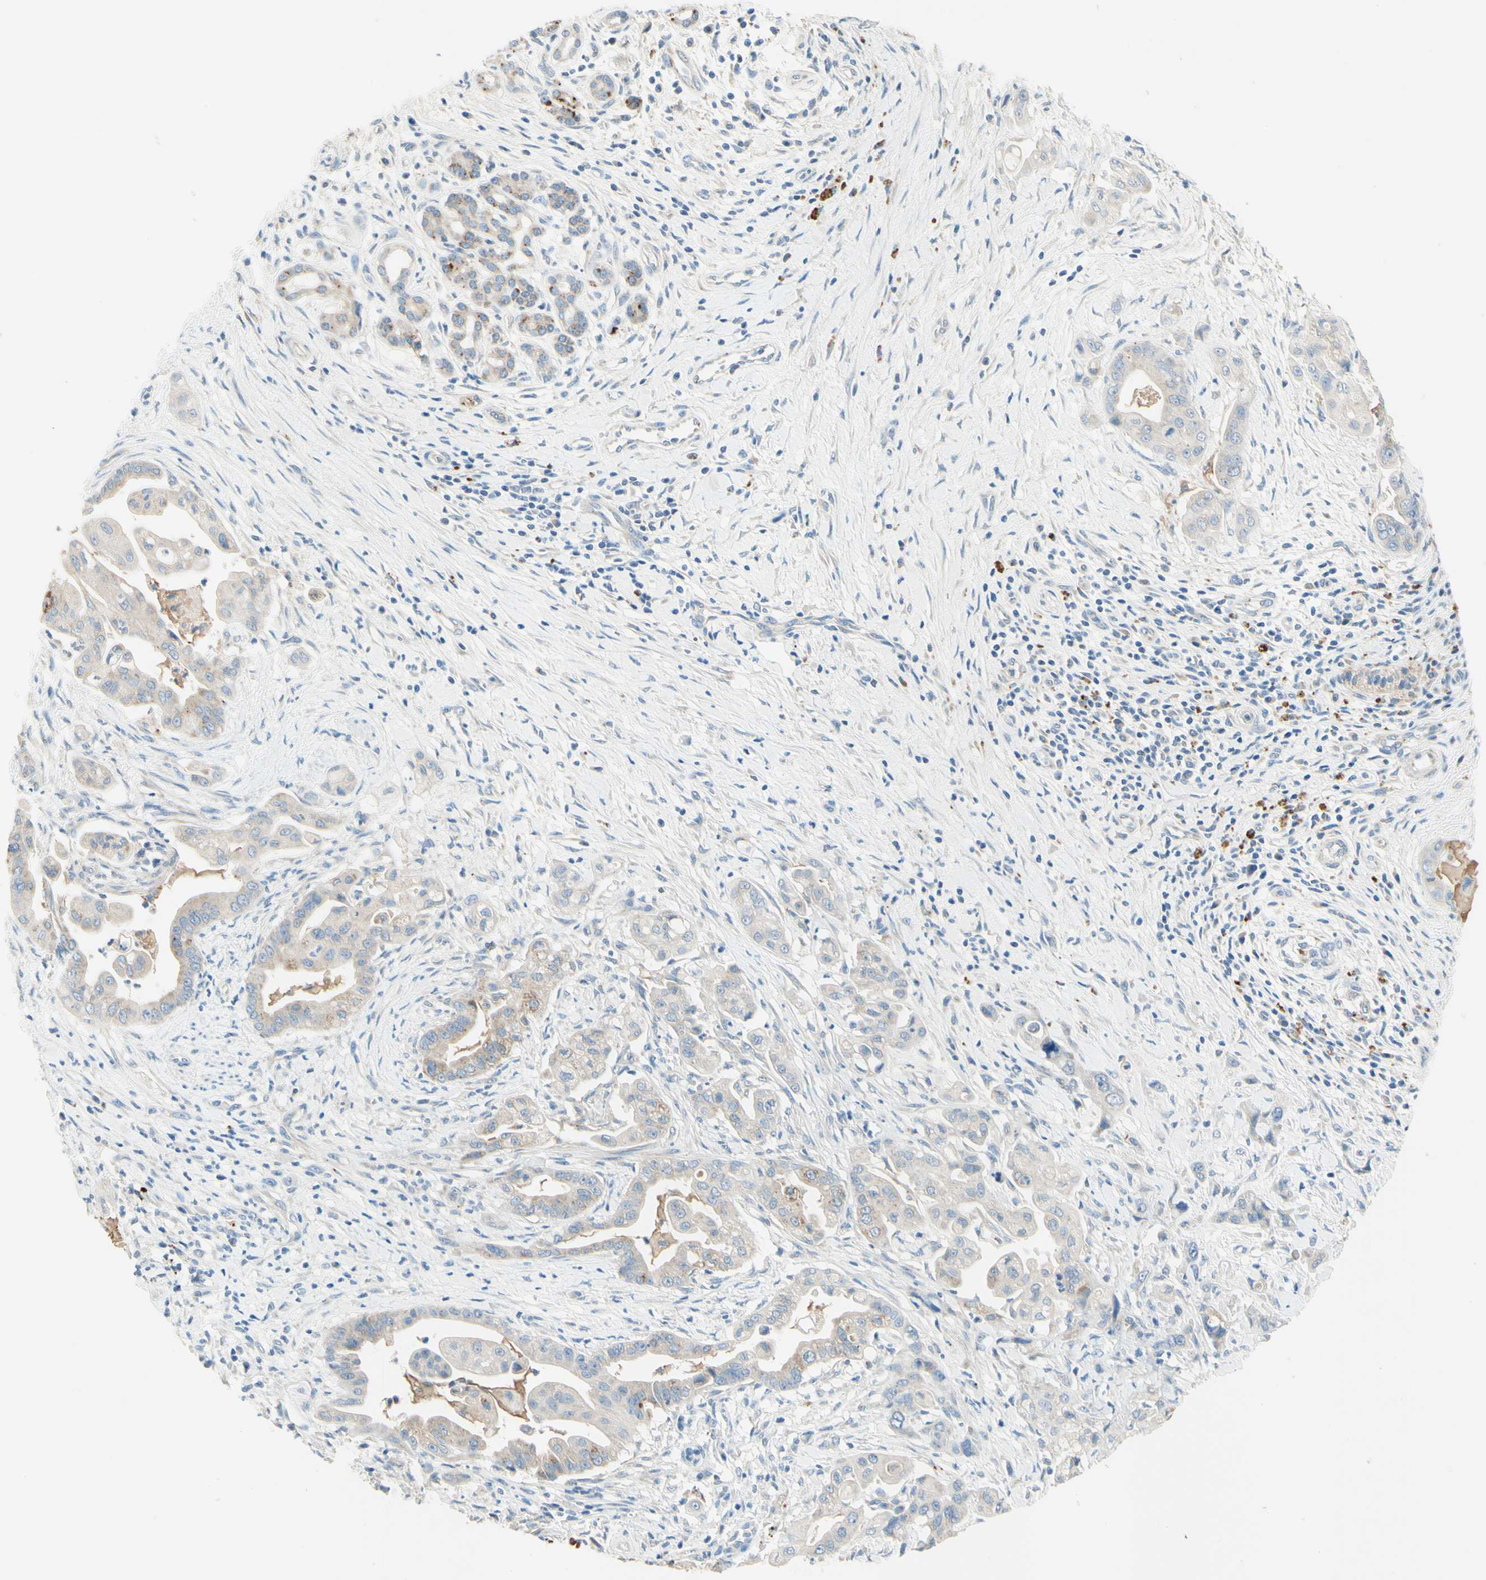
{"staining": {"intensity": "weak", "quantity": "25%-75%", "location": "cytoplasmic/membranous"}, "tissue": "pancreatic cancer", "cell_type": "Tumor cells", "image_type": "cancer", "snomed": [{"axis": "morphology", "description": "Adenocarcinoma, NOS"}, {"axis": "topography", "description": "Pancreas"}], "caption": "Protein analysis of pancreatic adenocarcinoma tissue exhibits weak cytoplasmic/membranous staining in approximately 25%-75% of tumor cells. The staining was performed using DAB (3,3'-diaminobenzidine) to visualize the protein expression in brown, while the nuclei were stained in blue with hematoxylin (Magnification: 20x).", "gene": "ARMC10", "patient": {"sex": "female", "age": 75}}